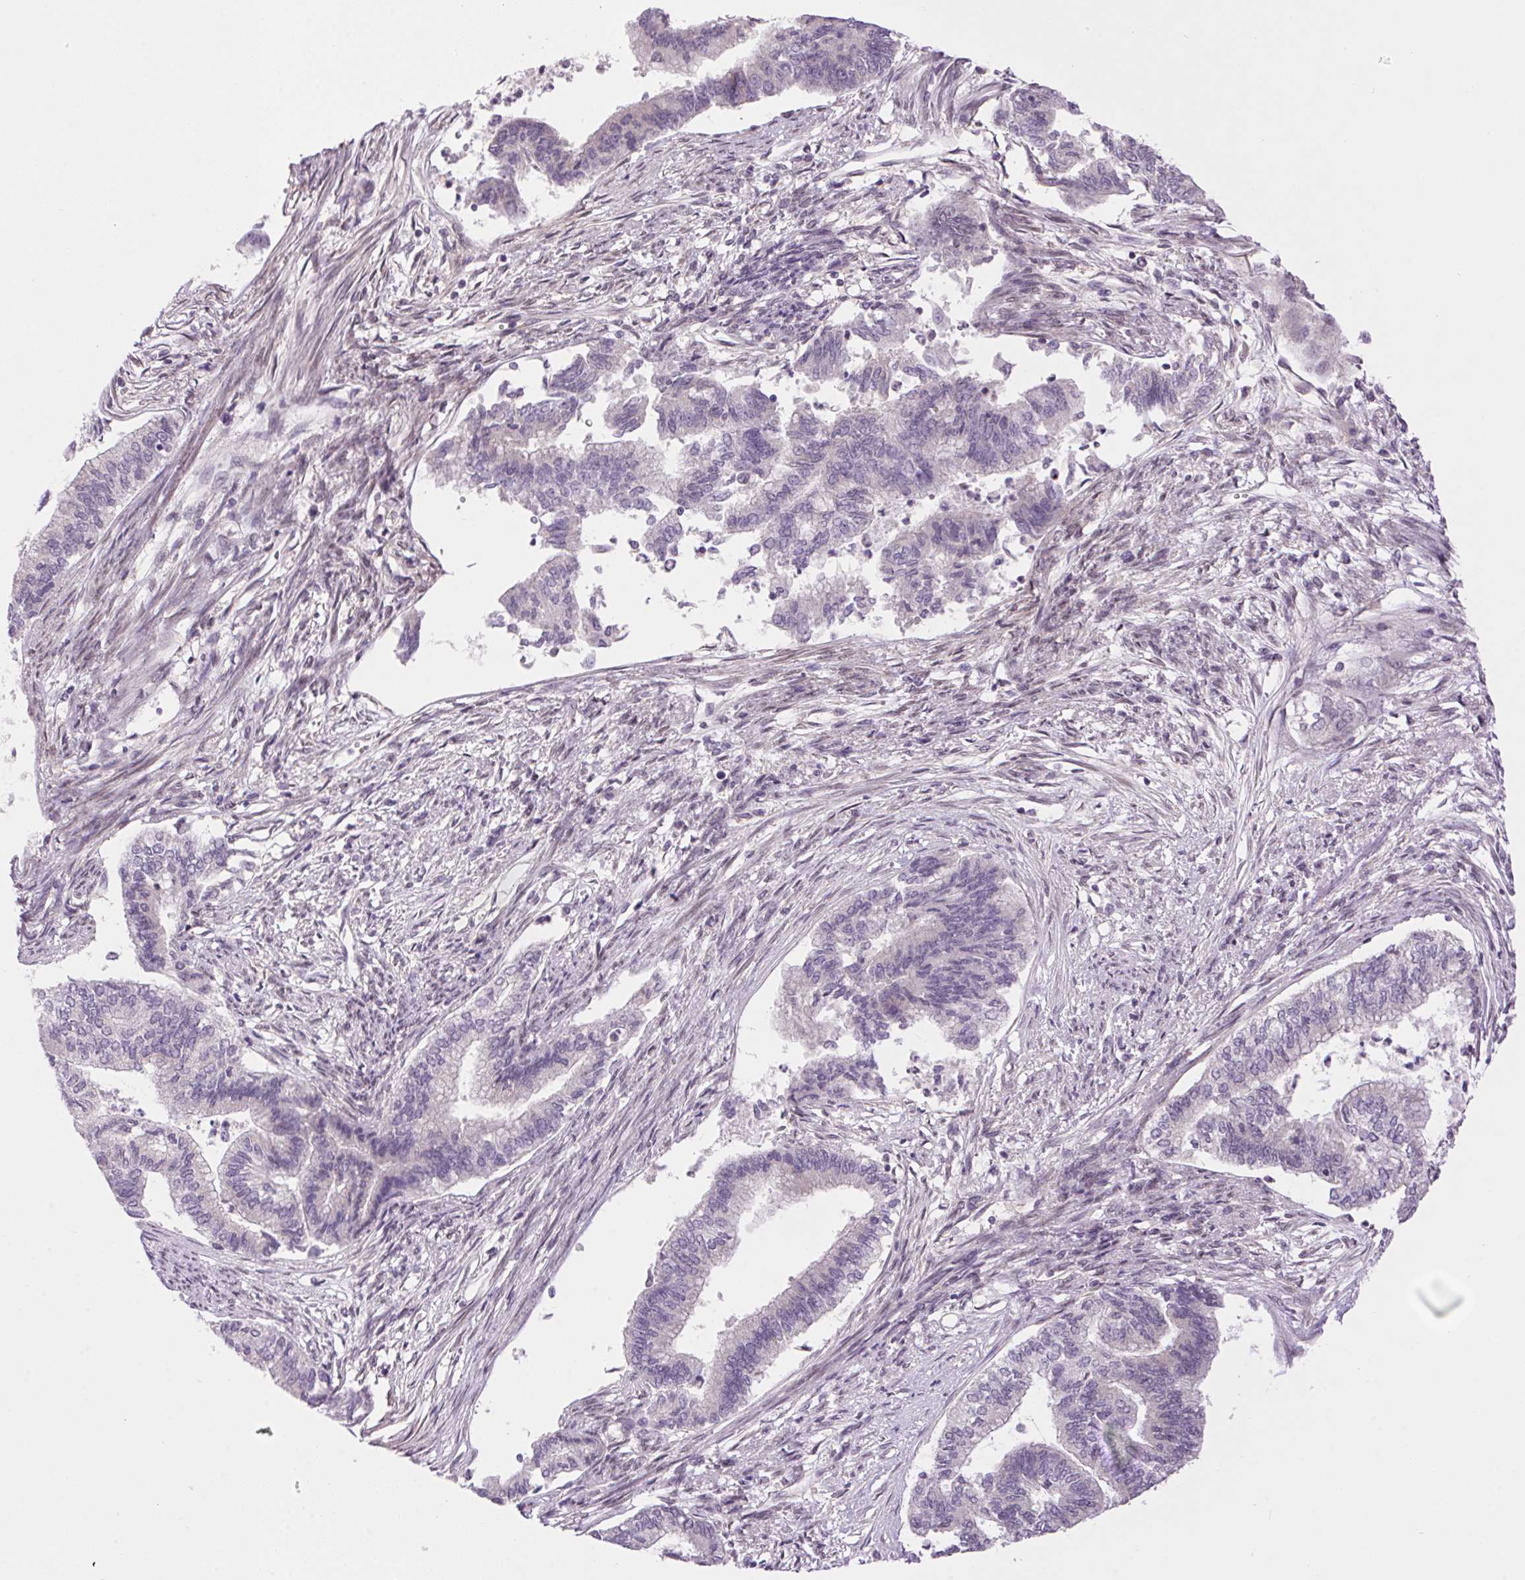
{"staining": {"intensity": "negative", "quantity": "none", "location": "none"}, "tissue": "endometrial cancer", "cell_type": "Tumor cells", "image_type": "cancer", "snomed": [{"axis": "morphology", "description": "Adenocarcinoma, NOS"}, {"axis": "topography", "description": "Endometrium"}], "caption": "Endometrial adenocarcinoma stained for a protein using immunohistochemistry (IHC) demonstrates no expression tumor cells.", "gene": "SMIM13", "patient": {"sex": "female", "age": 65}}